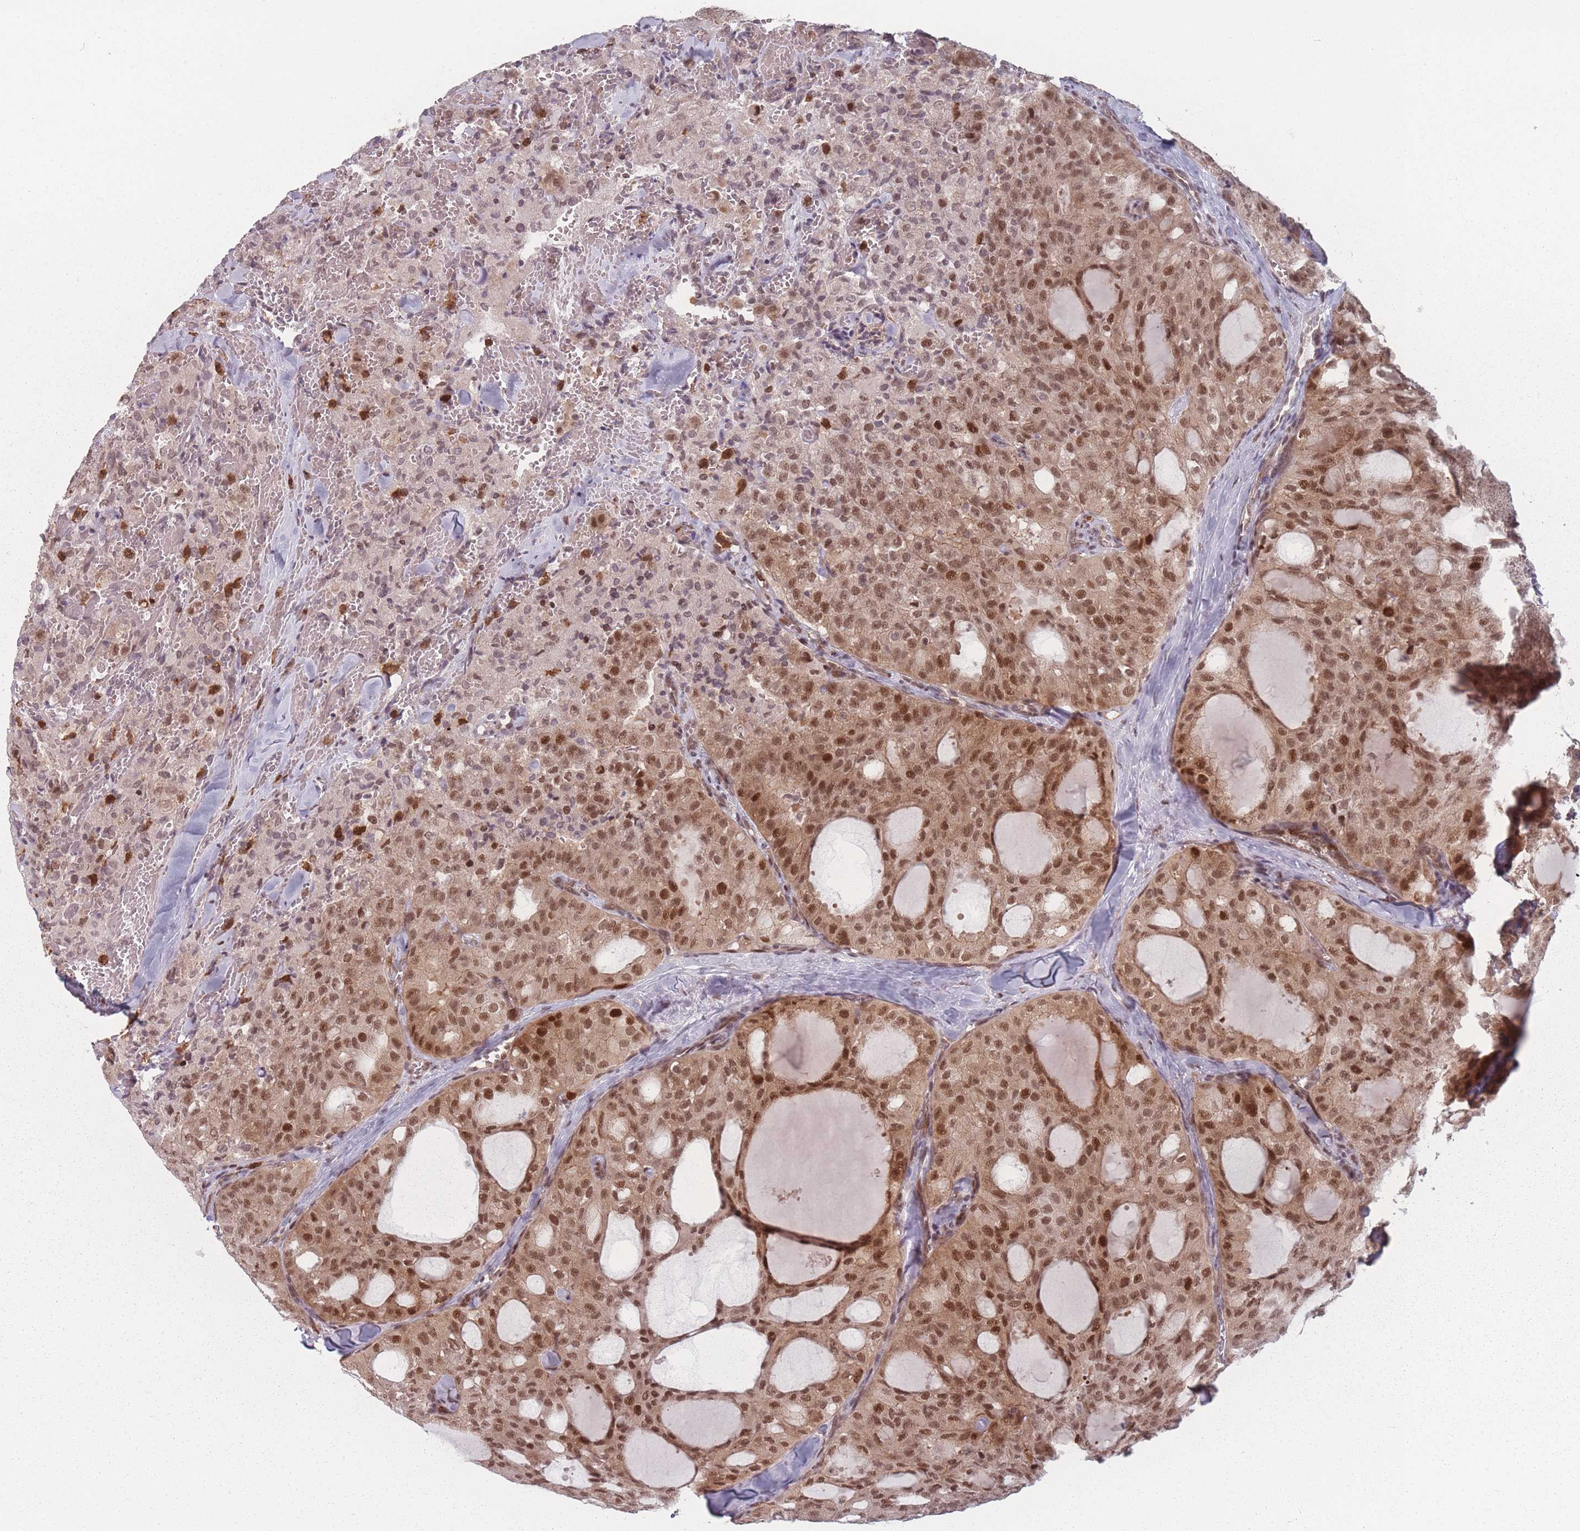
{"staining": {"intensity": "moderate", "quantity": ">75%", "location": "nuclear"}, "tissue": "thyroid cancer", "cell_type": "Tumor cells", "image_type": "cancer", "snomed": [{"axis": "morphology", "description": "Follicular adenoma carcinoma, NOS"}, {"axis": "topography", "description": "Thyroid gland"}], "caption": "Human thyroid cancer (follicular adenoma carcinoma) stained with a protein marker displays moderate staining in tumor cells.", "gene": "WDR55", "patient": {"sex": "male", "age": 75}}